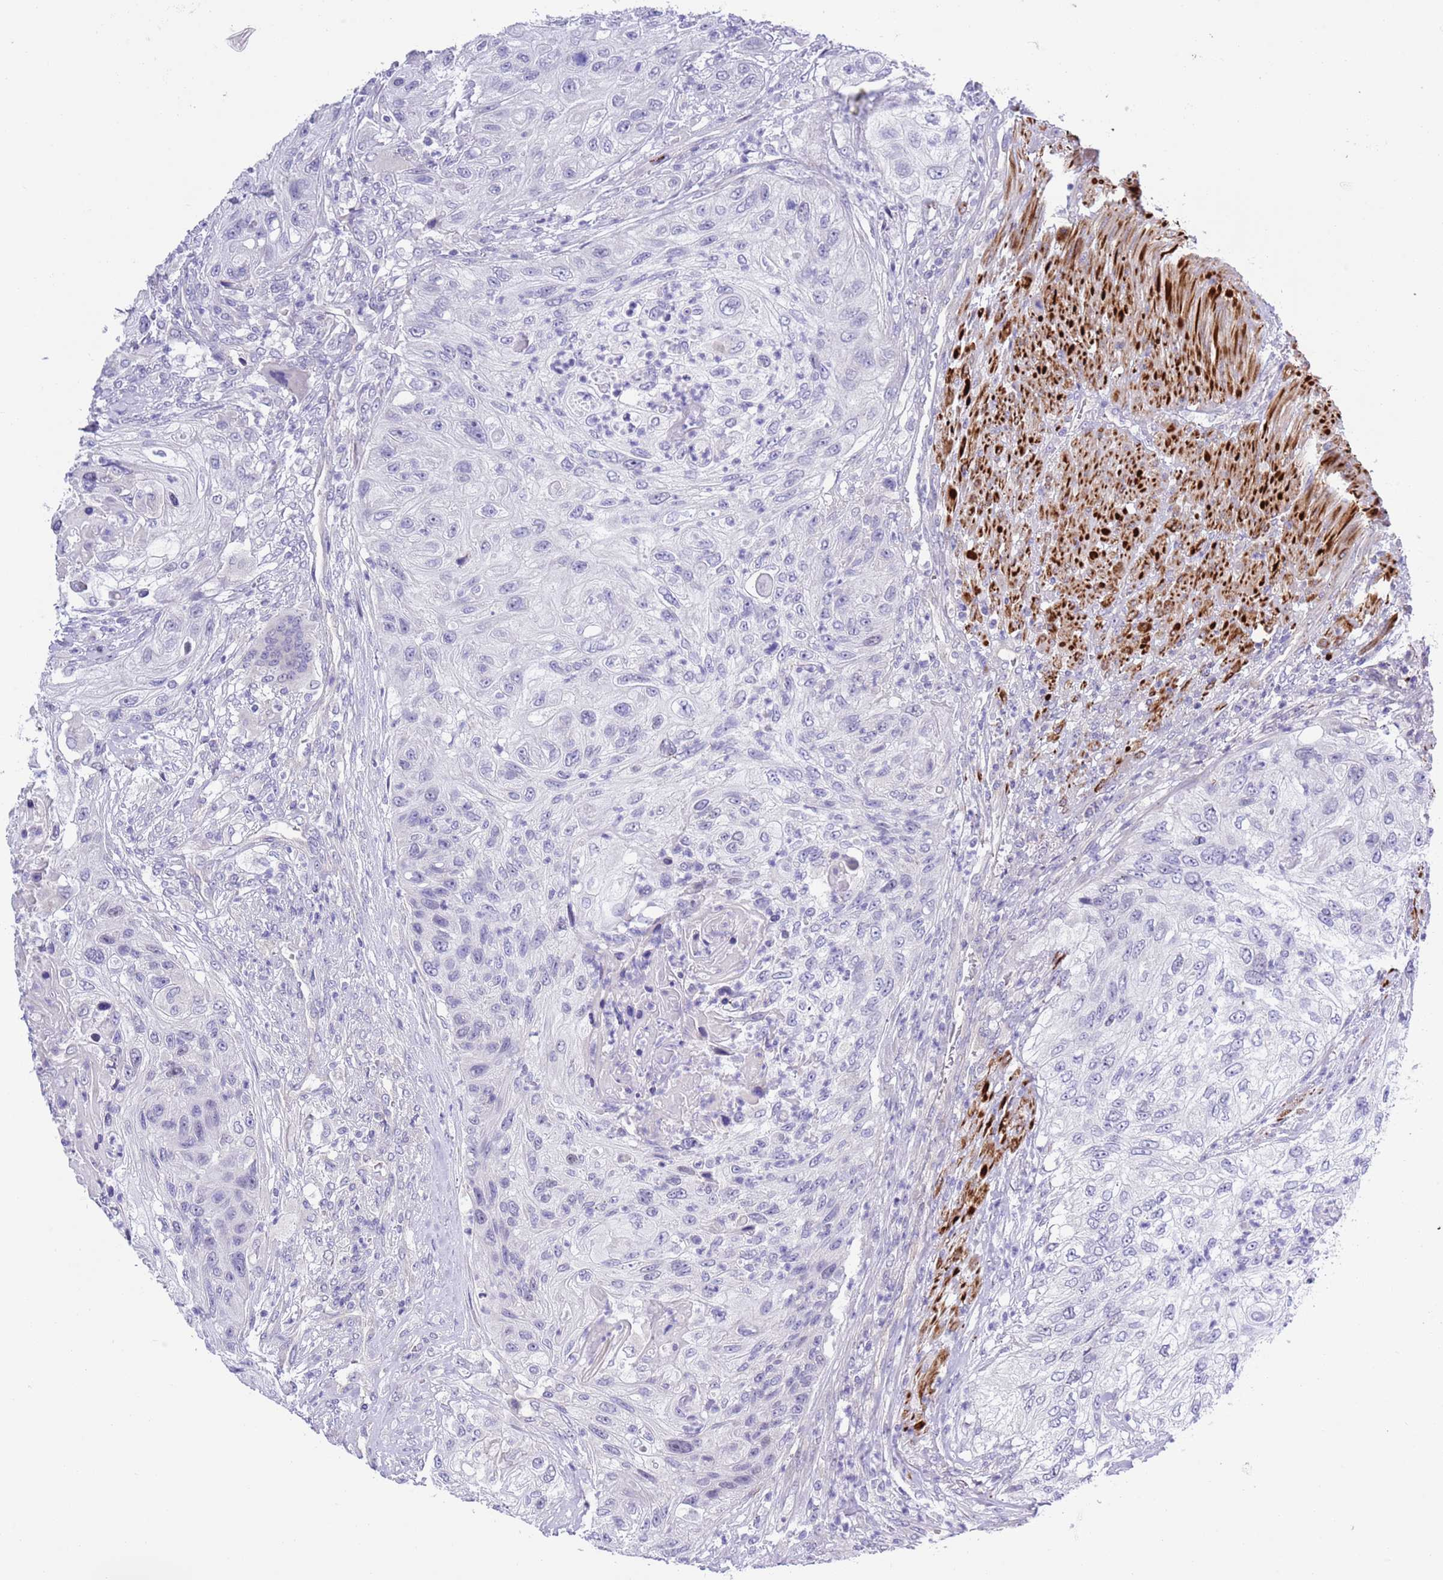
{"staining": {"intensity": "negative", "quantity": "none", "location": "none"}, "tissue": "urothelial cancer", "cell_type": "Tumor cells", "image_type": "cancer", "snomed": [{"axis": "morphology", "description": "Urothelial carcinoma, High grade"}, {"axis": "topography", "description": "Urinary bladder"}], "caption": "Tumor cells are negative for brown protein staining in urothelial cancer.", "gene": "NET1", "patient": {"sex": "female", "age": 60}}